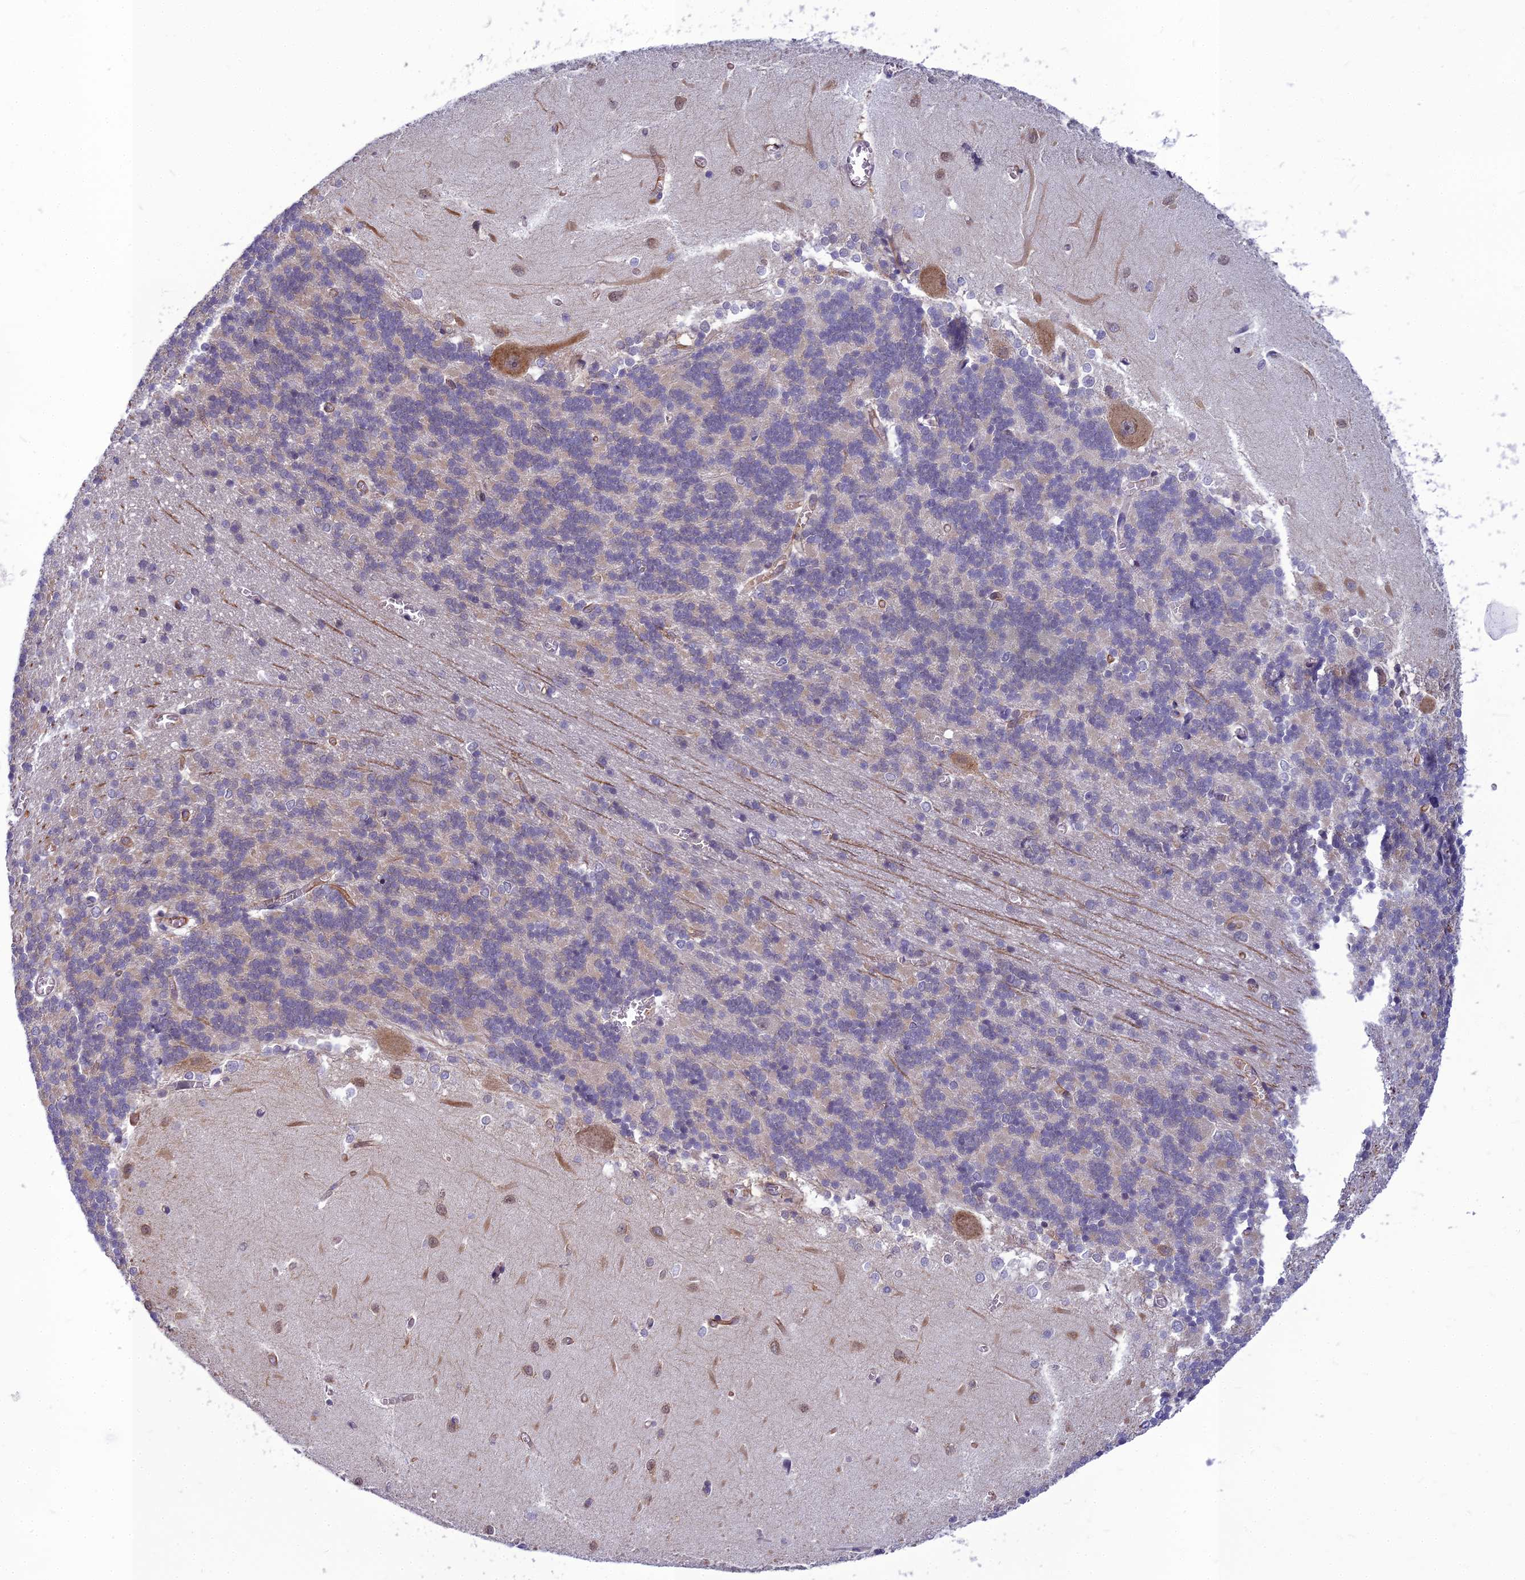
{"staining": {"intensity": "weak", "quantity": "25%-75%", "location": "cytoplasmic/membranous"}, "tissue": "cerebellum", "cell_type": "Cells in granular layer", "image_type": "normal", "snomed": [{"axis": "morphology", "description": "Normal tissue, NOS"}, {"axis": "topography", "description": "Cerebellum"}], "caption": "Cerebellum stained for a protein (brown) demonstrates weak cytoplasmic/membranous positive staining in approximately 25%-75% of cells in granular layer.", "gene": "RGL3", "patient": {"sex": "male", "age": 37}}